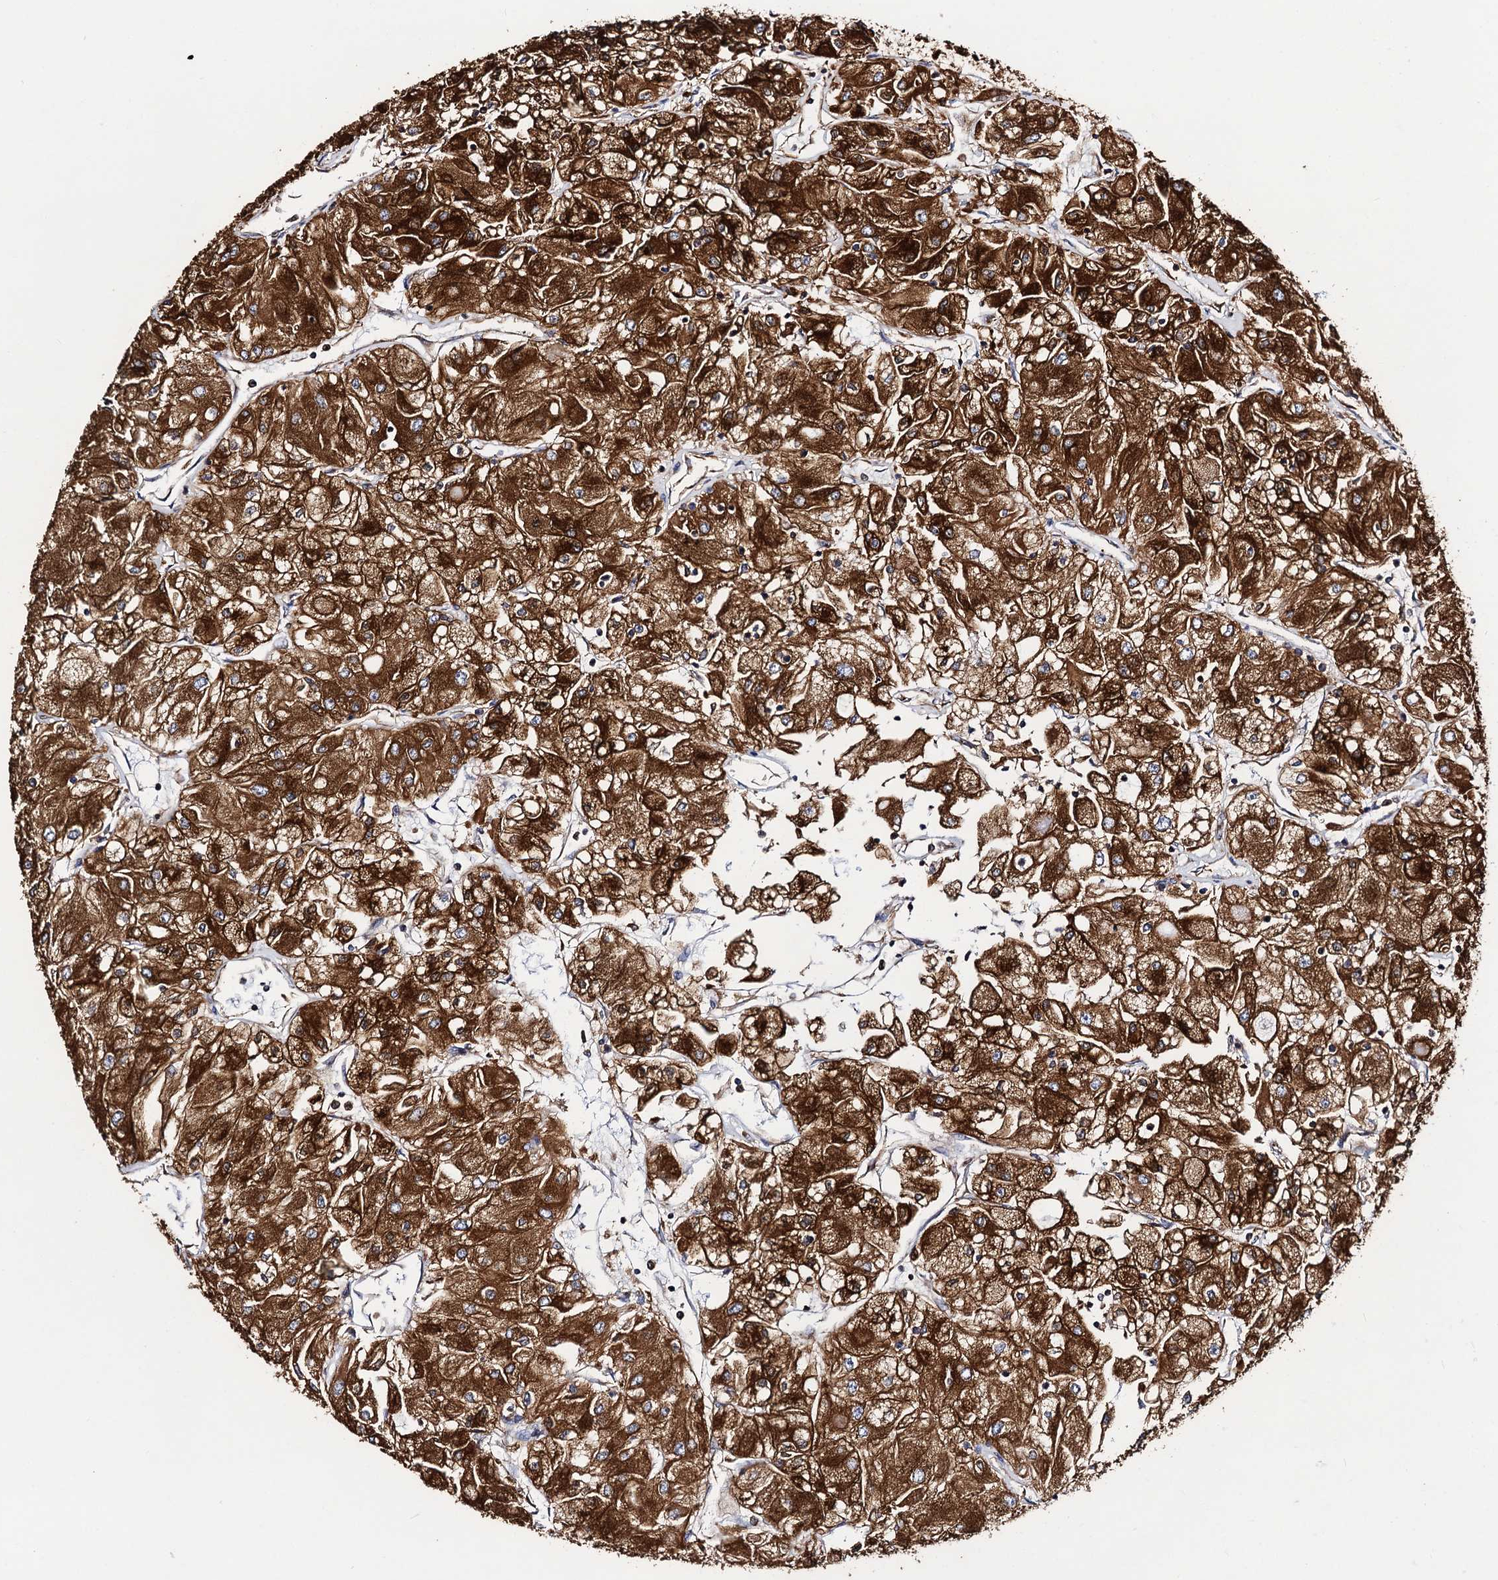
{"staining": {"intensity": "strong", "quantity": ">75%", "location": "cytoplasmic/membranous"}, "tissue": "renal cancer", "cell_type": "Tumor cells", "image_type": "cancer", "snomed": [{"axis": "morphology", "description": "Adenocarcinoma, NOS"}, {"axis": "topography", "description": "Kidney"}], "caption": "The immunohistochemical stain highlights strong cytoplasmic/membranous staining in tumor cells of renal cancer (adenocarcinoma) tissue.", "gene": "DYDC1", "patient": {"sex": "male", "age": 80}}